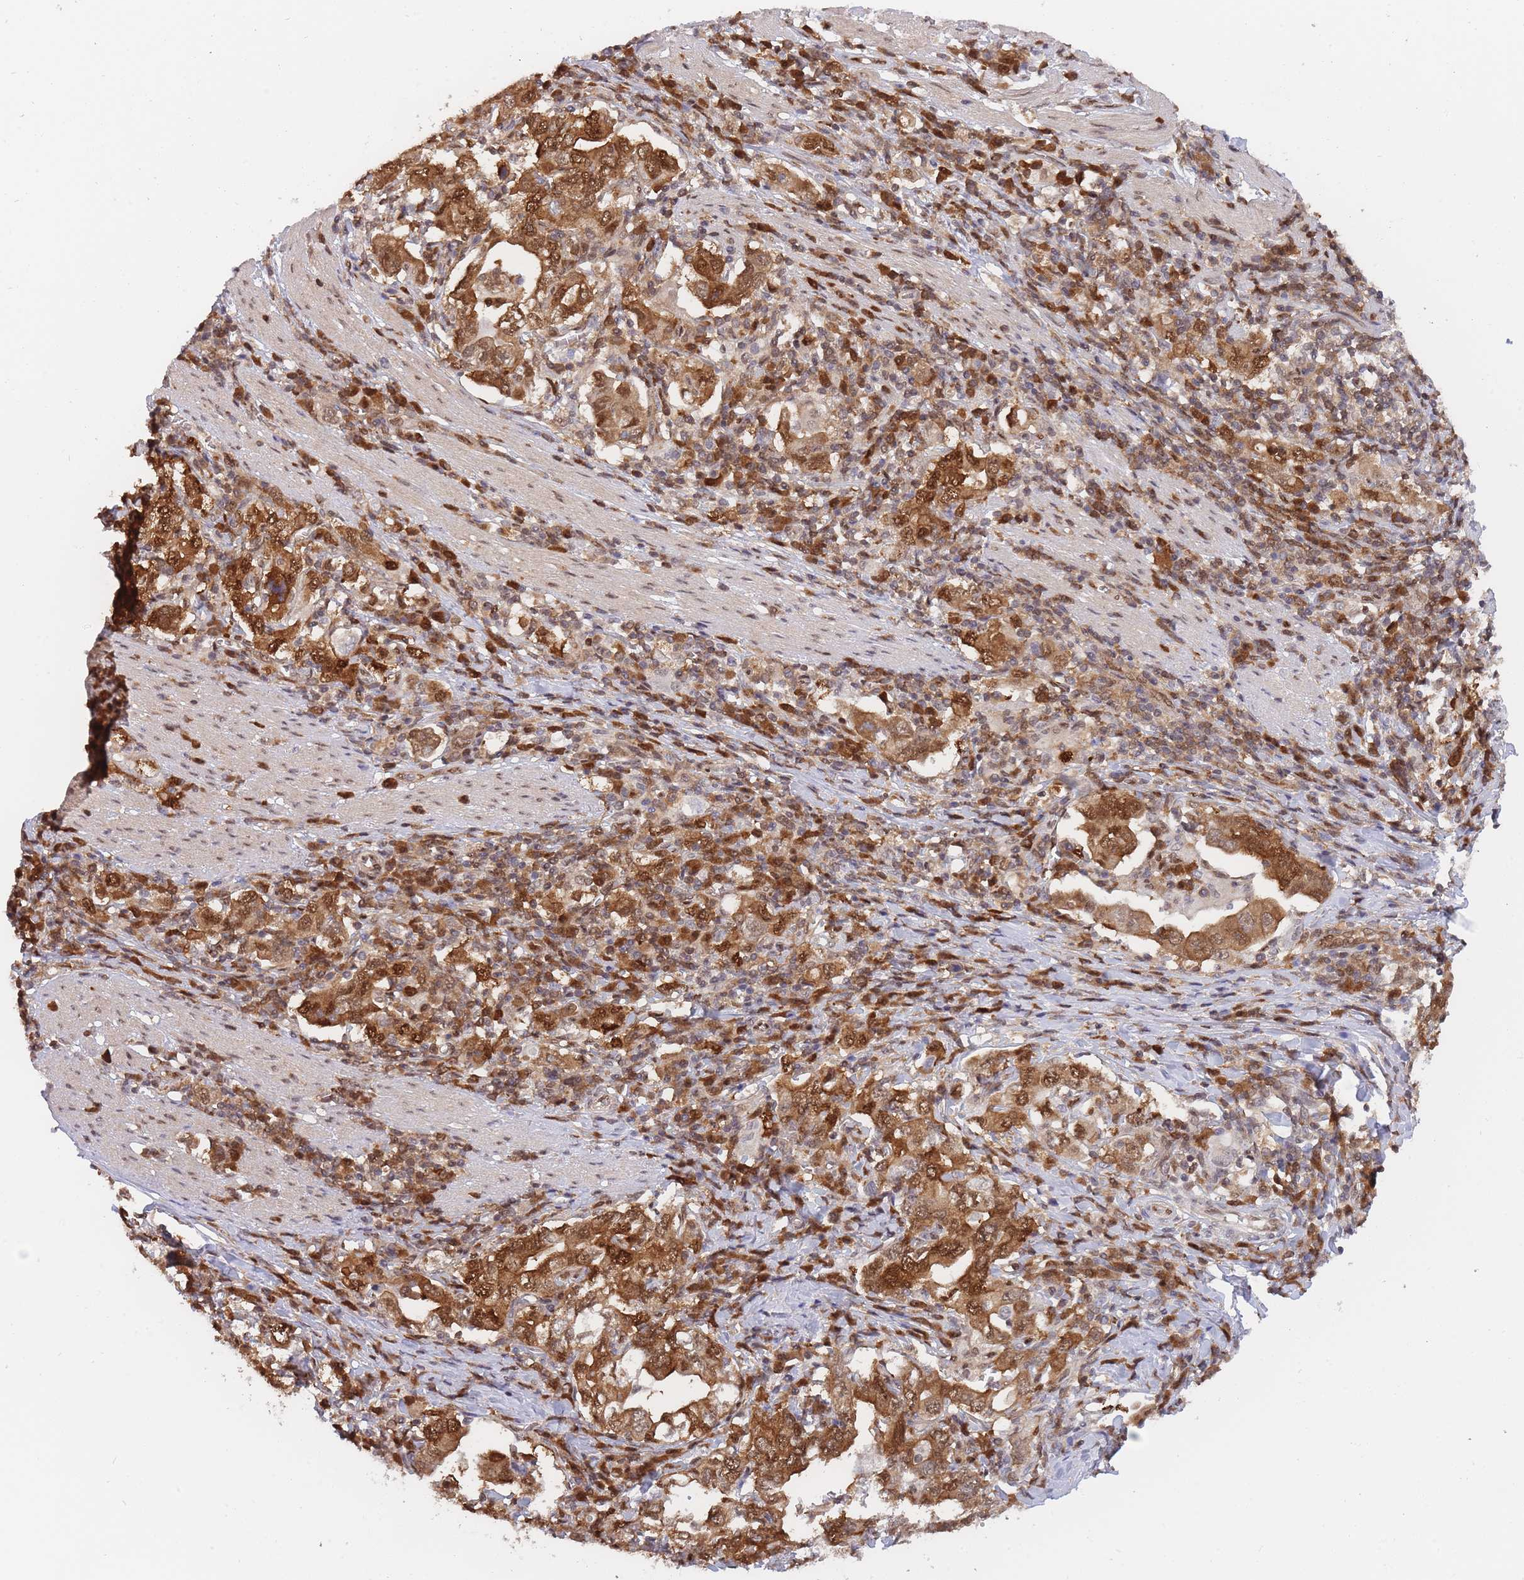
{"staining": {"intensity": "strong", "quantity": ">75%", "location": "cytoplasmic/membranous,nuclear"}, "tissue": "stomach cancer", "cell_type": "Tumor cells", "image_type": "cancer", "snomed": [{"axis": "morphology", "description": "Adenocarcinoma, NOS"}, {"axis": "topography", "description": "Stomach, upper"}, {"axis": "topography", "description": "Stomach"}], "caption": "Immunohistochemical staining of human stomach cancer displays high levels of strong cytoplasmic/membranous and nuclear staining in about >75% of tumor cells.", "gene": "NSFL1C", "patient": {"sex": "male", "age": 62}}